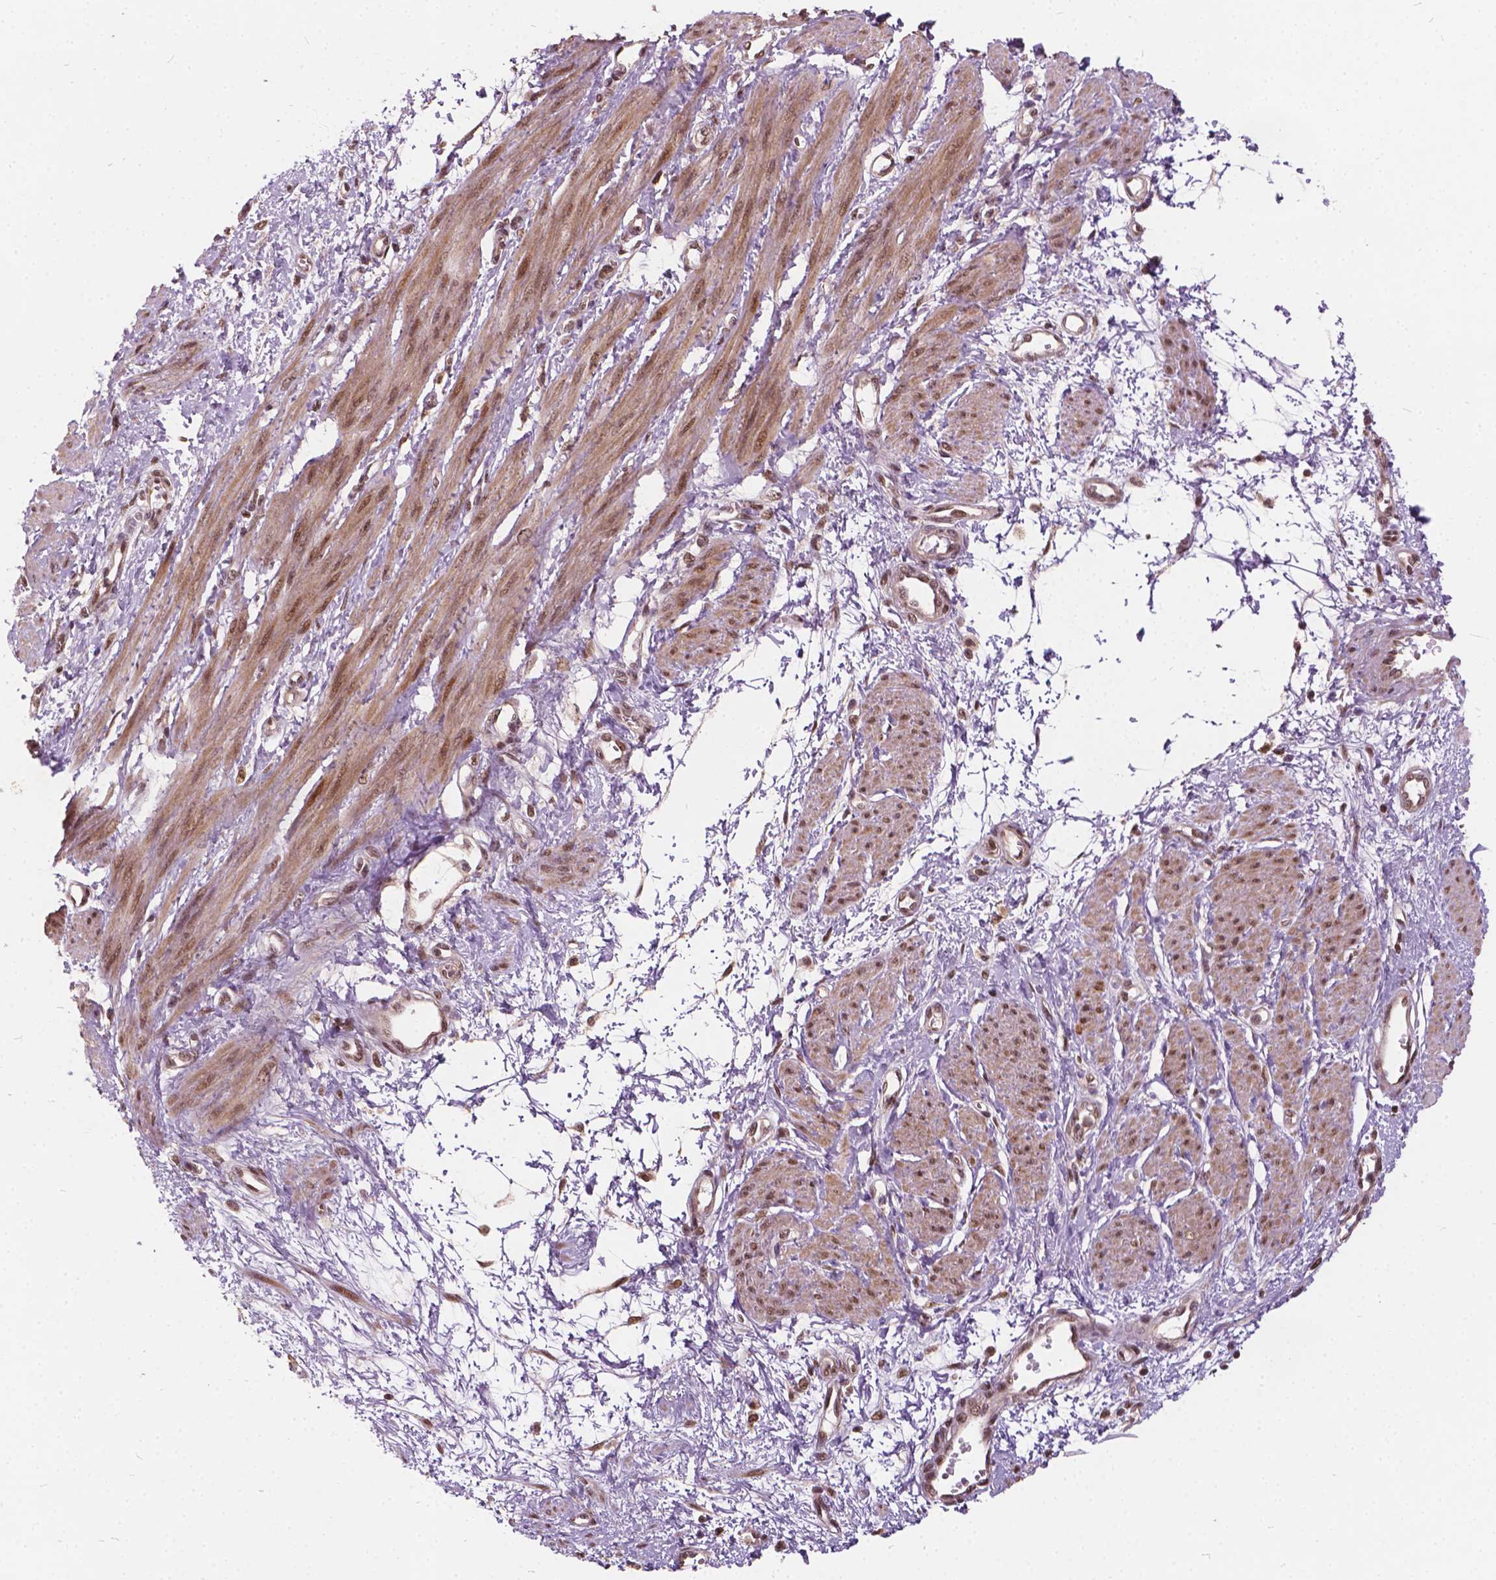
{"staining": {"intensity": "moderate", "quantity": "25%-75%", "location": "cytoplasmic/membranous,nuclear"}, "tissue": "smooth muscle", "cell_type": "Smooth muscle cells", "image_type": "normal", "snomed": [{"axis": "morphology", "description": "Normal tissue, NOS"}, {"axis": "topography", "description": "Smooth muscle"}, {"axis": "topography", "description": "Uterus"}], "caption": "This is an image of immunohistochemistry staining of benign smooth muscle, which shows moderate positivity in the cytoplasmic/membranous,nuclear of smooth muscle cells.", "gene": "GPS2", "patient": {"sex": "female", "age": 39}}